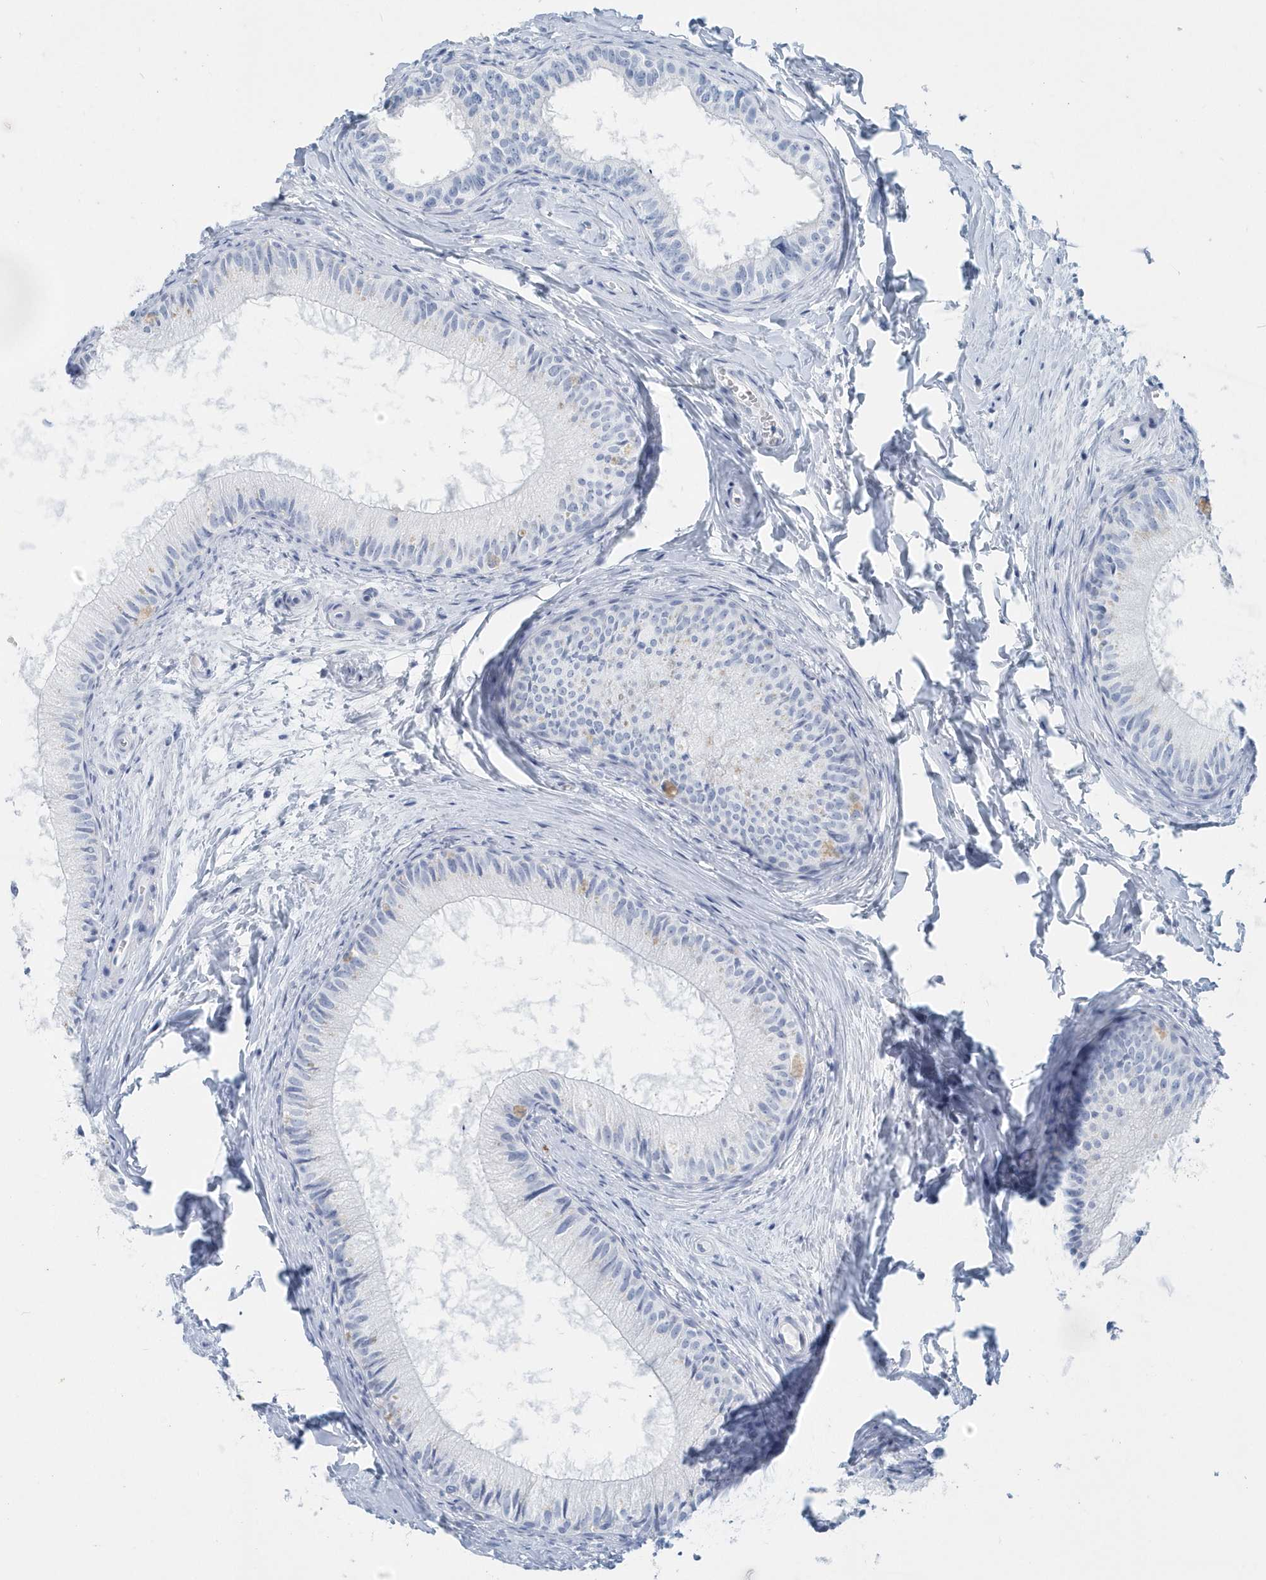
{"staining": {"intensity": "negative", "quantity": "none", "location": "none"}, "tissue": "epididymis", "cell_type": "Glandular cells", "image_type": "normal", "snomed": [{"axis": "morphology", "description": "Normal tissue, NOS"}, {"axis": "topography", "description": "Epididymis"}], "caption": "There is no significant positivity in glandular cells of epididymis. Brightfield microscopy of IHC stained with DAB (3,3'-diaminobenzidine) (brown) and hematoxylin (blue), captured at high magnification.", "gene": "PTPRO", "patient": {"sex": "male", "age": 34}}